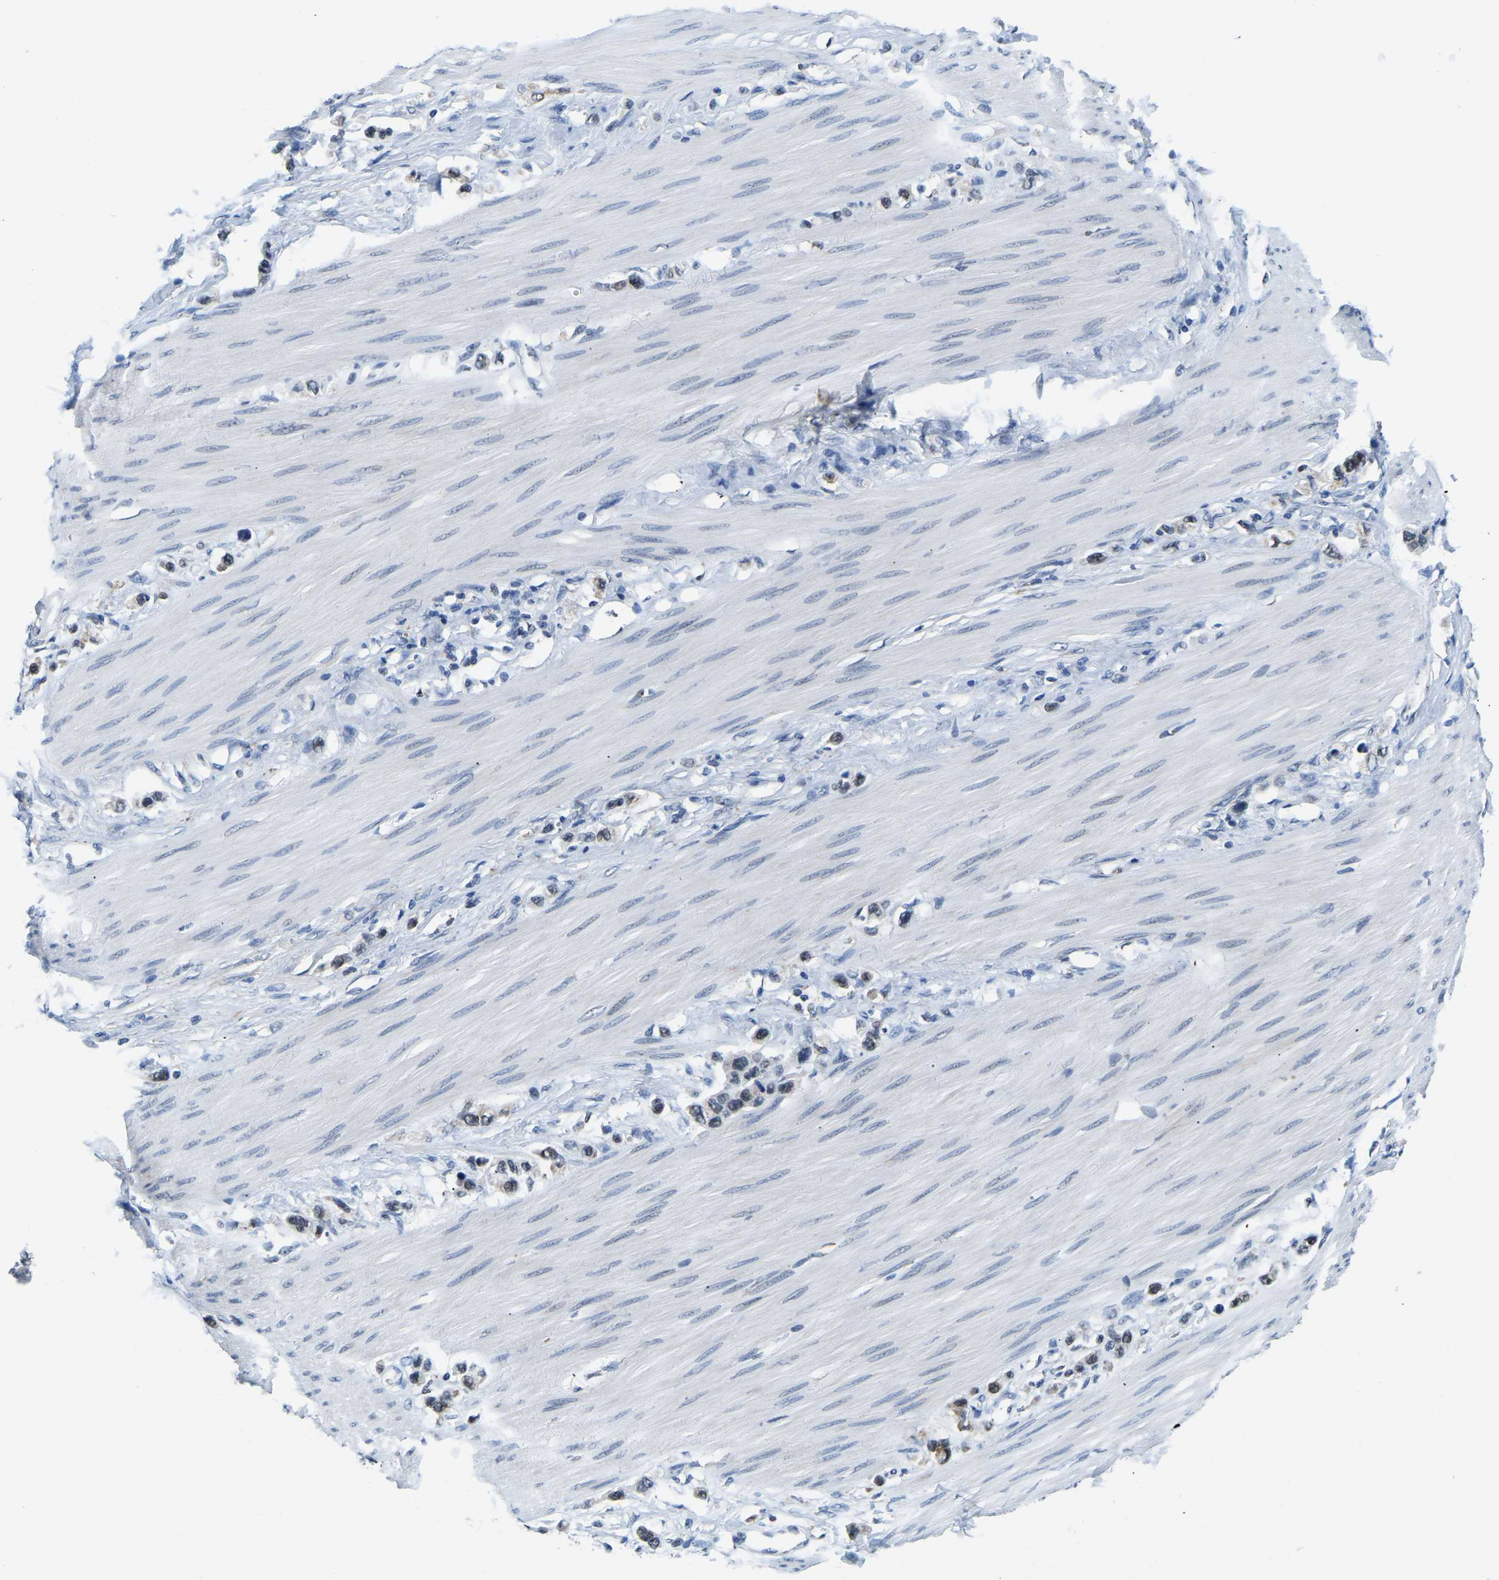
{"staining": {"intensity": "weak", "quantity": "25%-75%", "location": "nuclear"}, "tissue": "stomach cancer", "cell_type": "Tumor cells", "image_type": "cancer", "snomed": [{"axis": "morphology", "description": "Adenocarcinoma, NOS"}, {"axis": "topography", "description": "Stomach"}], "caption": "Adenocarcinoma (stomach) stained with immunohistochemistry displays weak nuclear expression in approximately 25%-75% of tumor cells. Using DAB (3,3'-diaminobenzidine) (brown) and hematoxylin (blue) stains, captured at high magnification using brightfield microscopy.", "gene": "BNIP3L", "patient": {"sex": "female", "age": 65}}